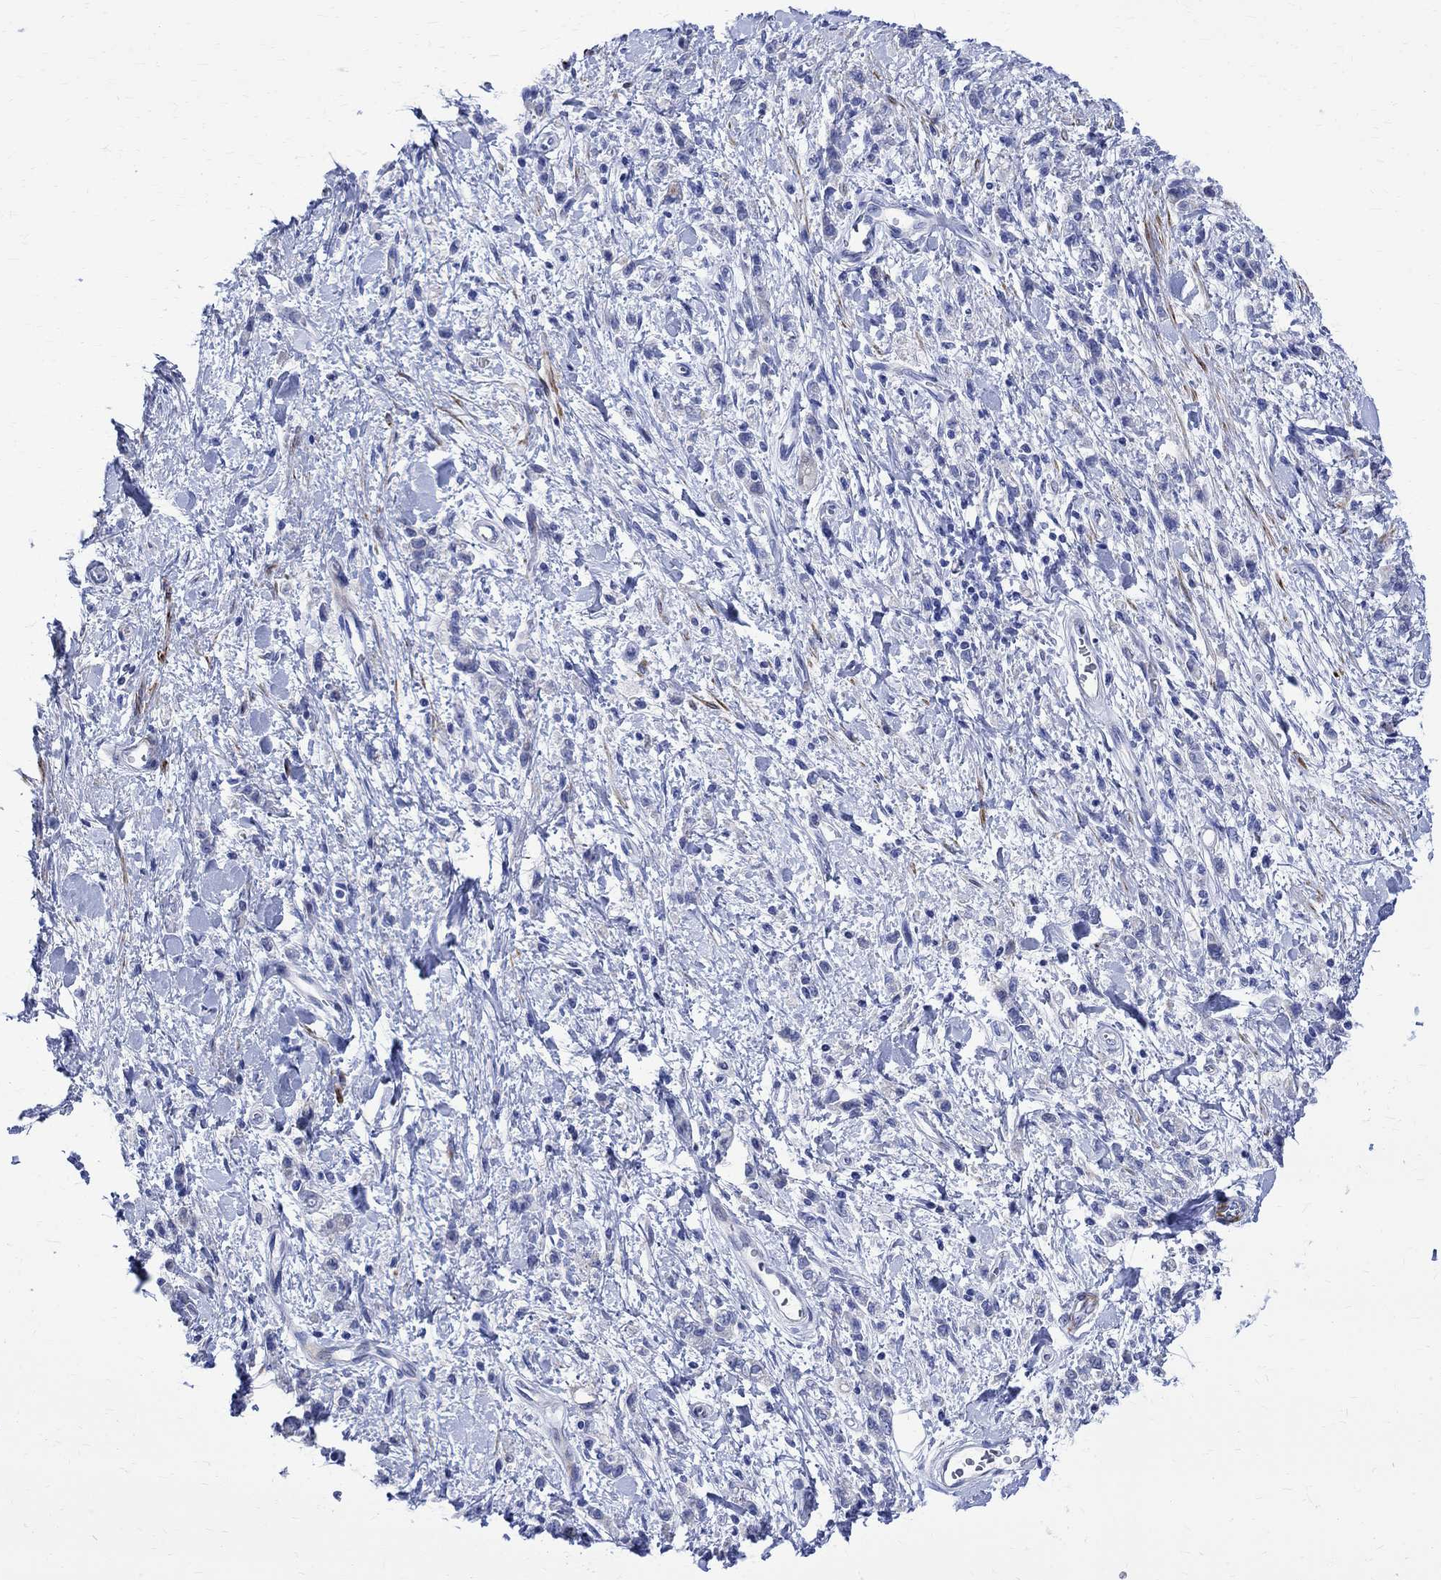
{"staining": {"intensity": "negative", "quantity": "none", "location": "none"}, "tissue": "stomach cancer", "cell_type": "Tumor cells", "image_type": "cancer", "snomed": [{"axis": "morphology", "description": "Adenocarcinoma, NOS"}, {"axis": "topography", "description": "Stomach"}], "caption": "DAB (3,3'-diaminobenzidine) immunohistochemical staining of human adenocarcinoma (stomach) shows no significant expression in tumor cells.", "gene": "PARVB", "patient": {"sex": "male", "age": 77}}